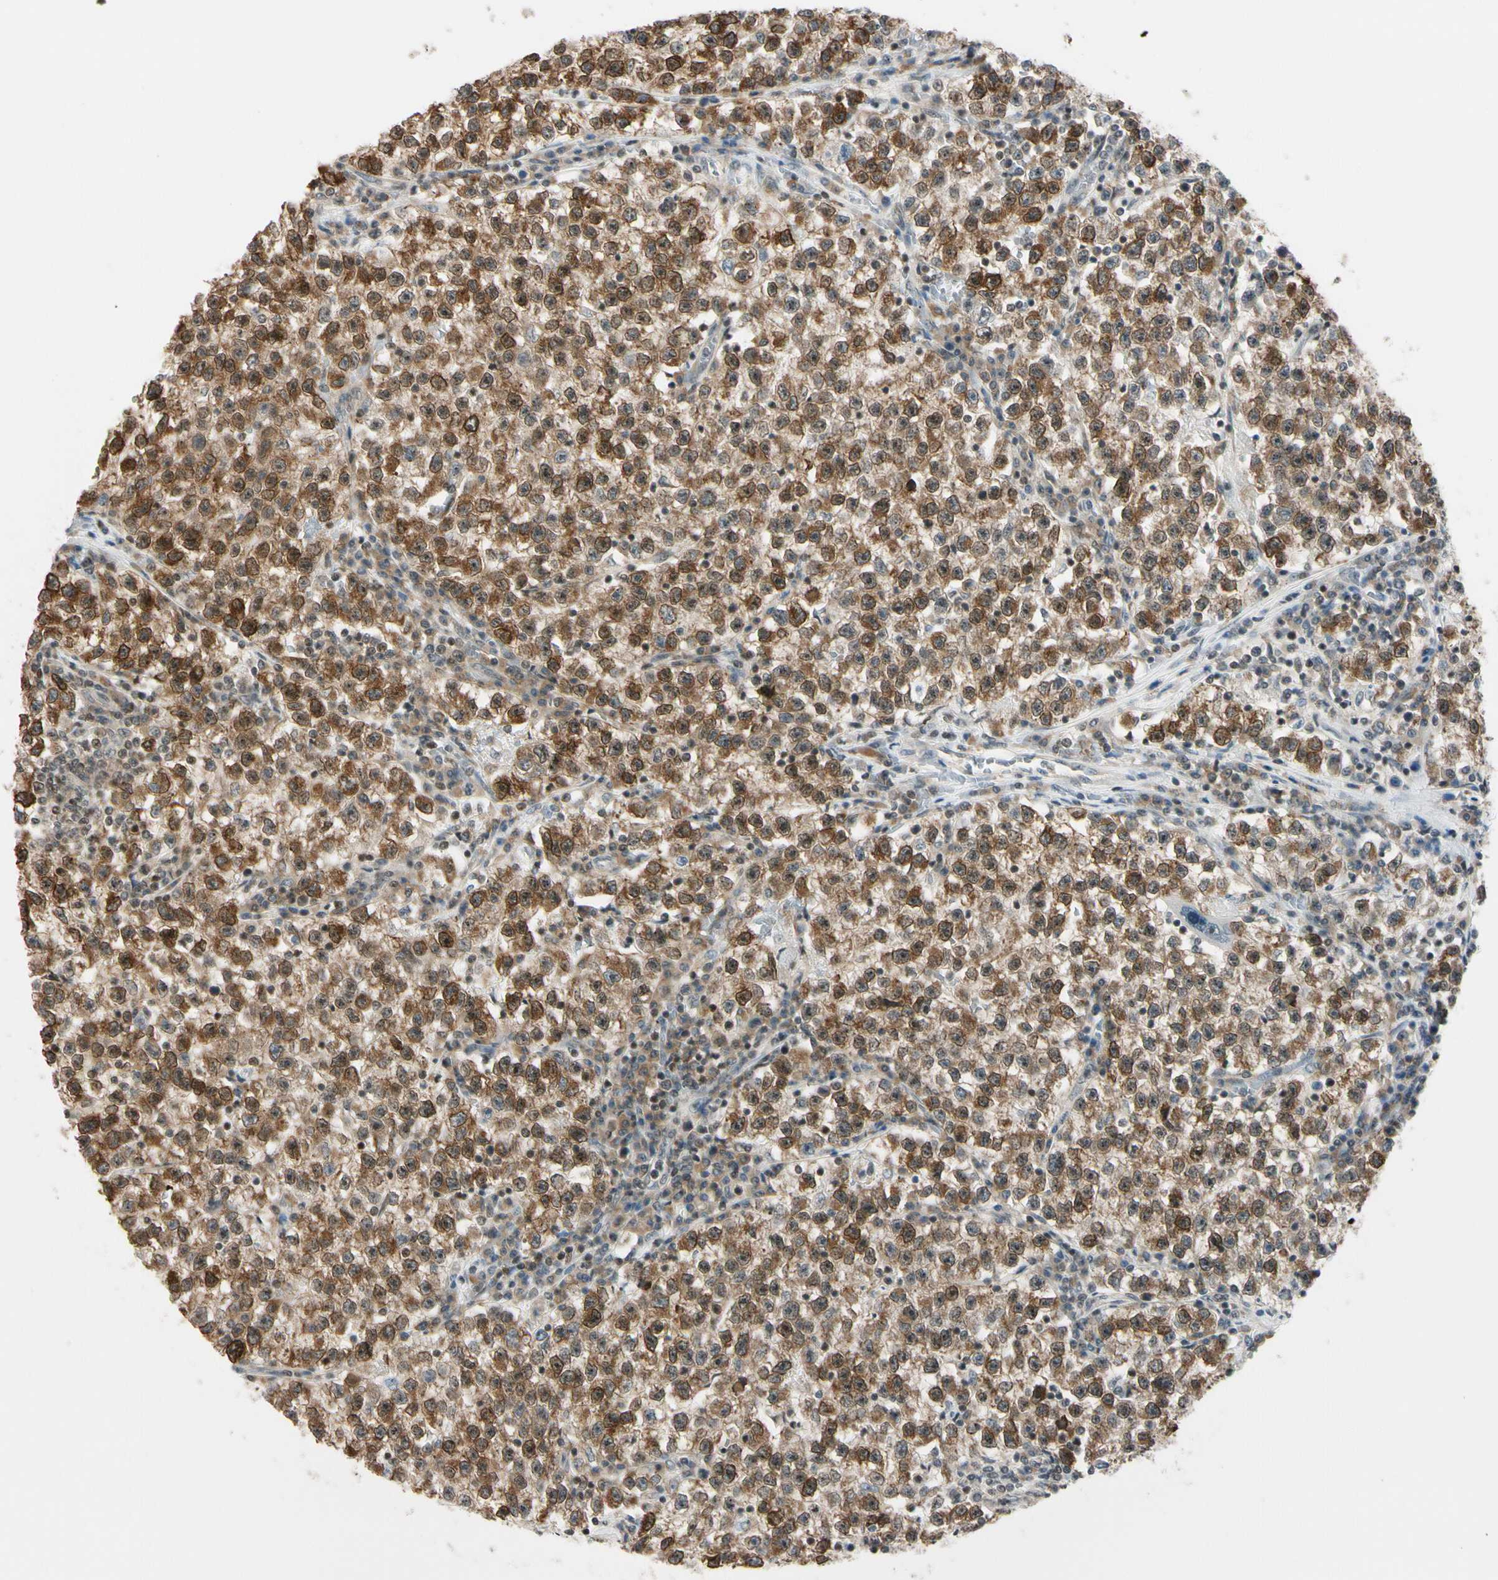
{"staining": {"intensity": "strong", "quantity": ">75%", "location": "cytoplasmic/membranous"}, "tissue": "testis cancer", "cell_type": "Tumor cells", "image_type": "cancer", "snomed": [{"axis": "morphology", "description": "Seminoma, NOS"}, {"axis": "topography", "description": "Testis"}], "caption": "IHC of human testis cancer (seminoma) displays high levels of strong cytoplasmic/membranous positivity in about >75% of tumor cells.", "gene": "DAXX", "patient": {"sex": "male", "age": 22}}